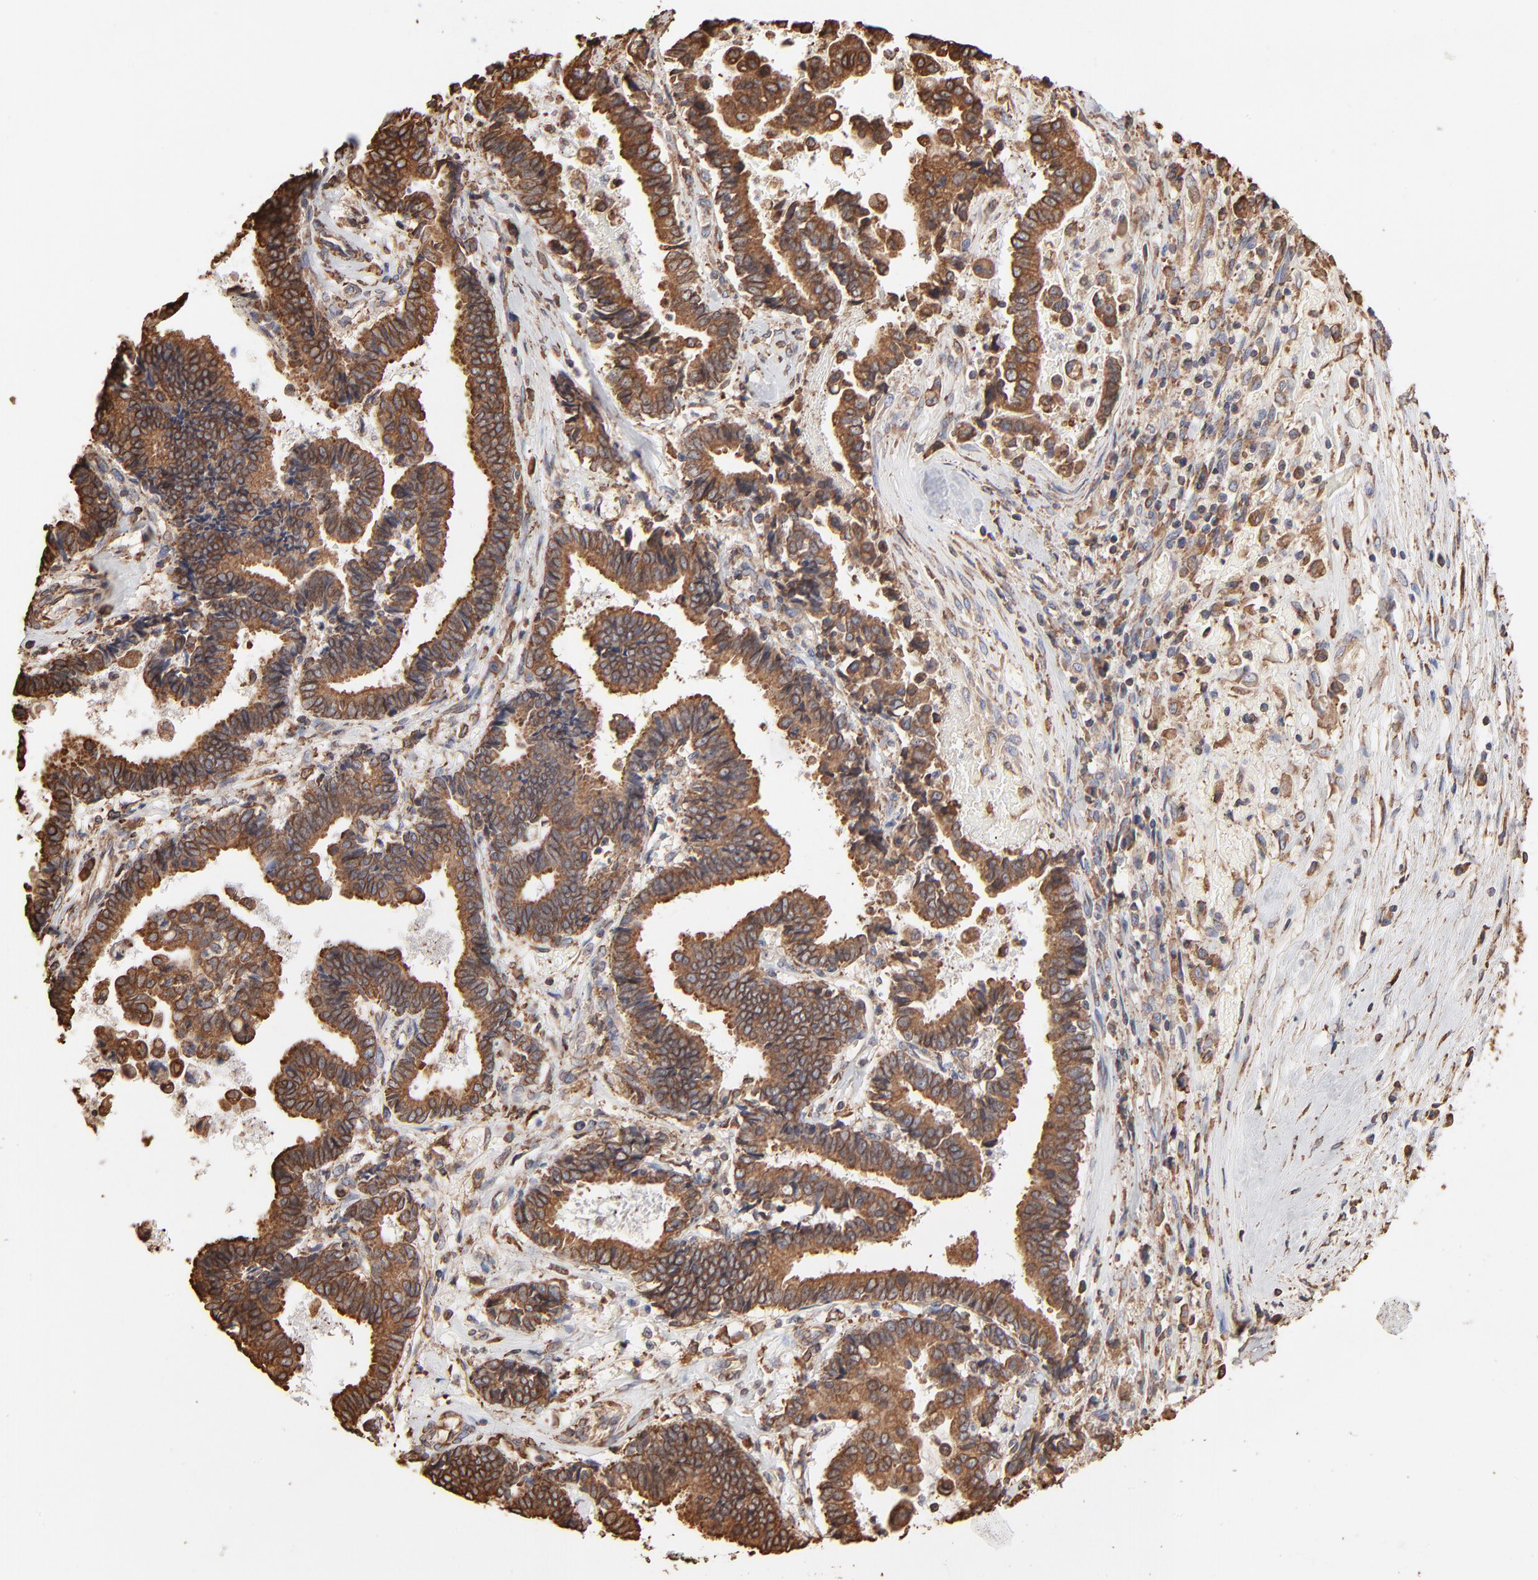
{"staining": {"intensity": "moderate", "quantity": ">75%", "location": "cytoplasmic/membranous"}, "tissue": "liver cancer", "cell_type": "Tumor cells", "image_type": "cancer", "snomed": [{"axis": "morphology", "description": "Cholangiocarcinoma"}, {"axis": "topography", "description": "Liver"}], "caption": "Immunohistochemical staining of human liver cancer displays moderate cytoplasmic/membranous protein expression in approximately >75% of tumor cells. The protein is shown in brown color, while the nuclei are stained blue.", "gene": "PDIA3", "patient": {"sex": "male", "age": 57}}